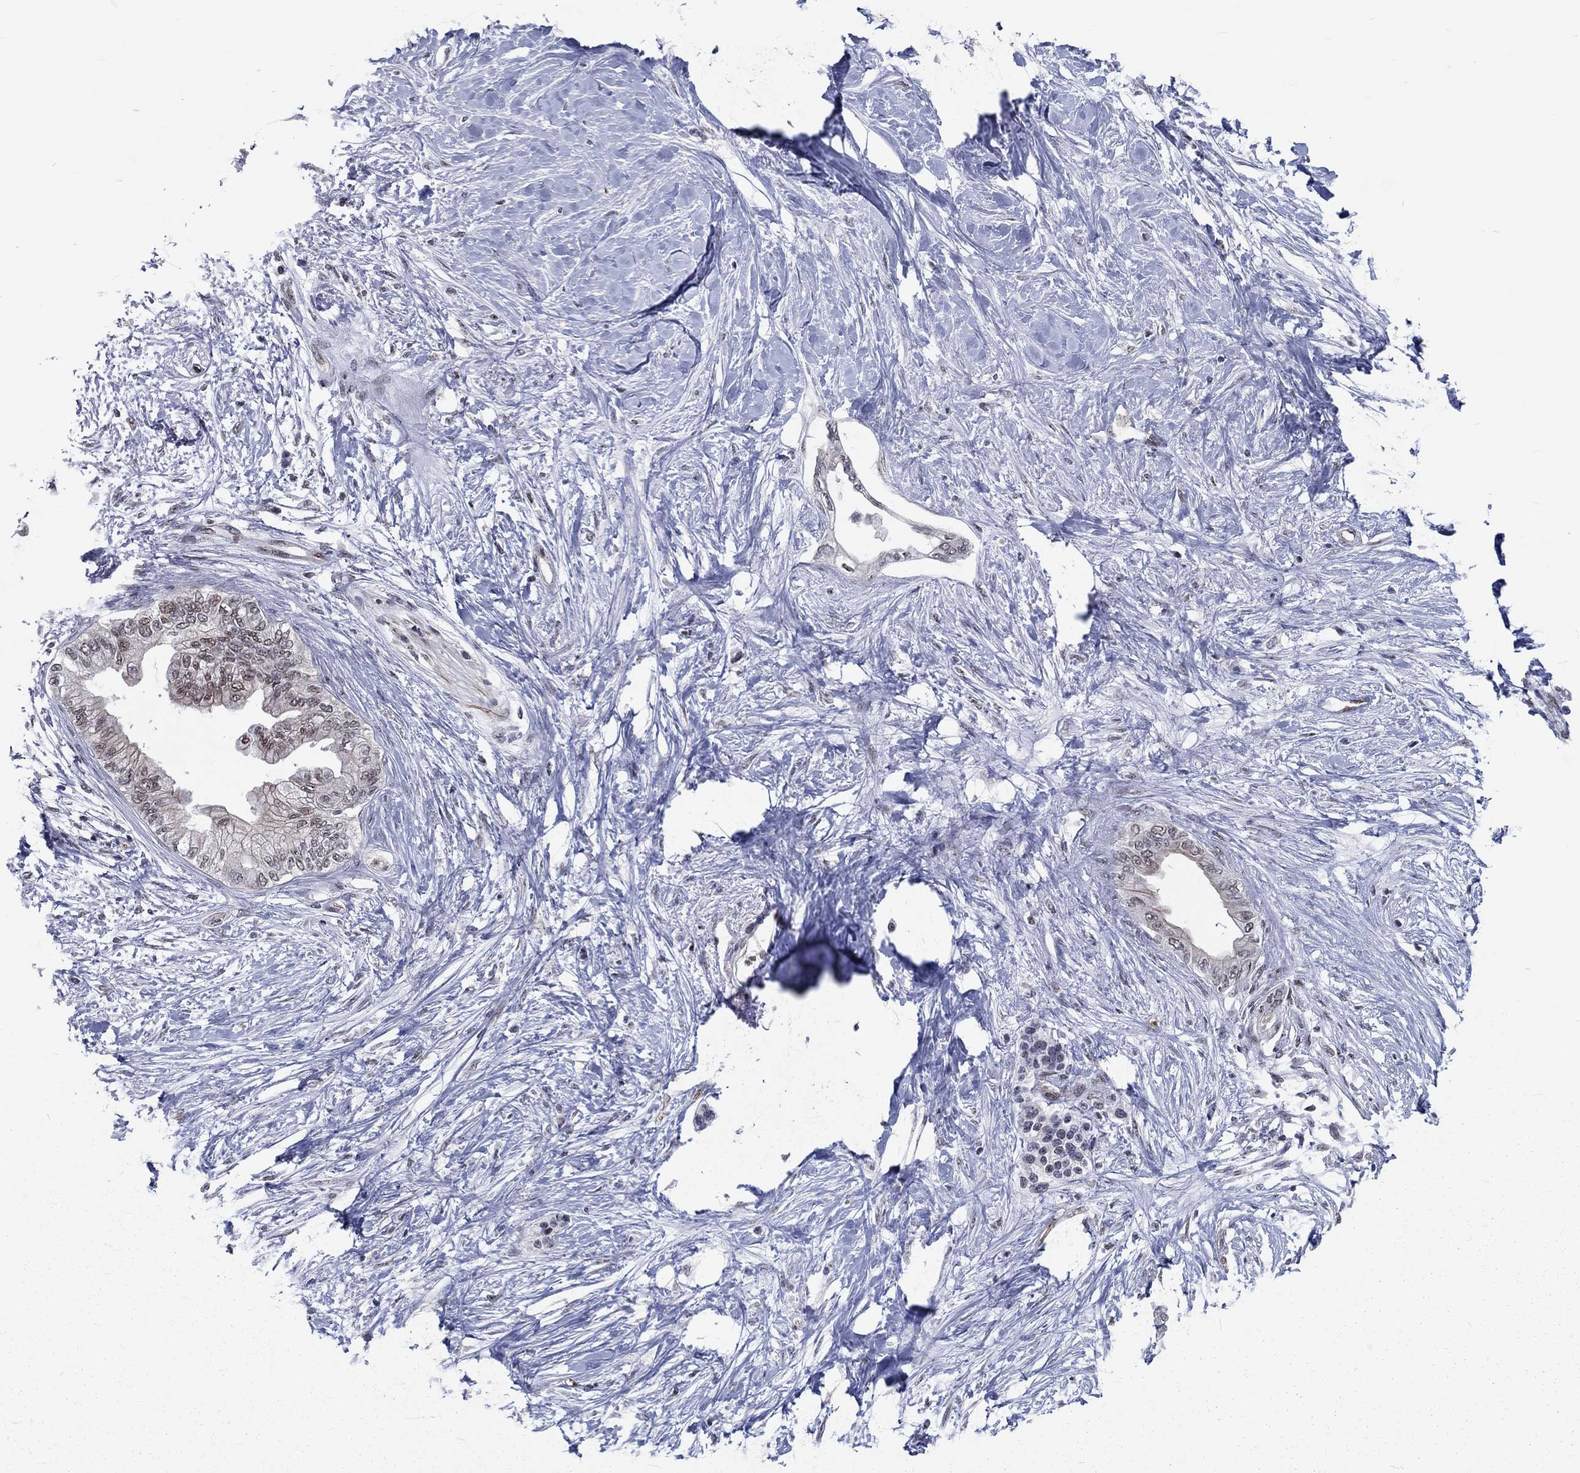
{"staining": {"intensity": "negative", "quantity": "none", "location": "none"}, "tissue": "pancreatic cancer", "cell_type": "Tumor cells", "image_type": "cancer", "snomed": [{"axis": "morphology", "description": "Normal tissue, NOS"}, {"axis": "morphology", "description": "Adenocarcinoma, NOS"}, {"axis": "topography", "description": "Pancreas"}, {"axis": "topography", "description": "Duodenum"}], "caption": "The immunohistochemistry image has no significant expression in tumor cells of pancreatic adenocarcinoma tissue.", "gene": "ZBED1", "patient": {"sex": "female", "age": 60}}